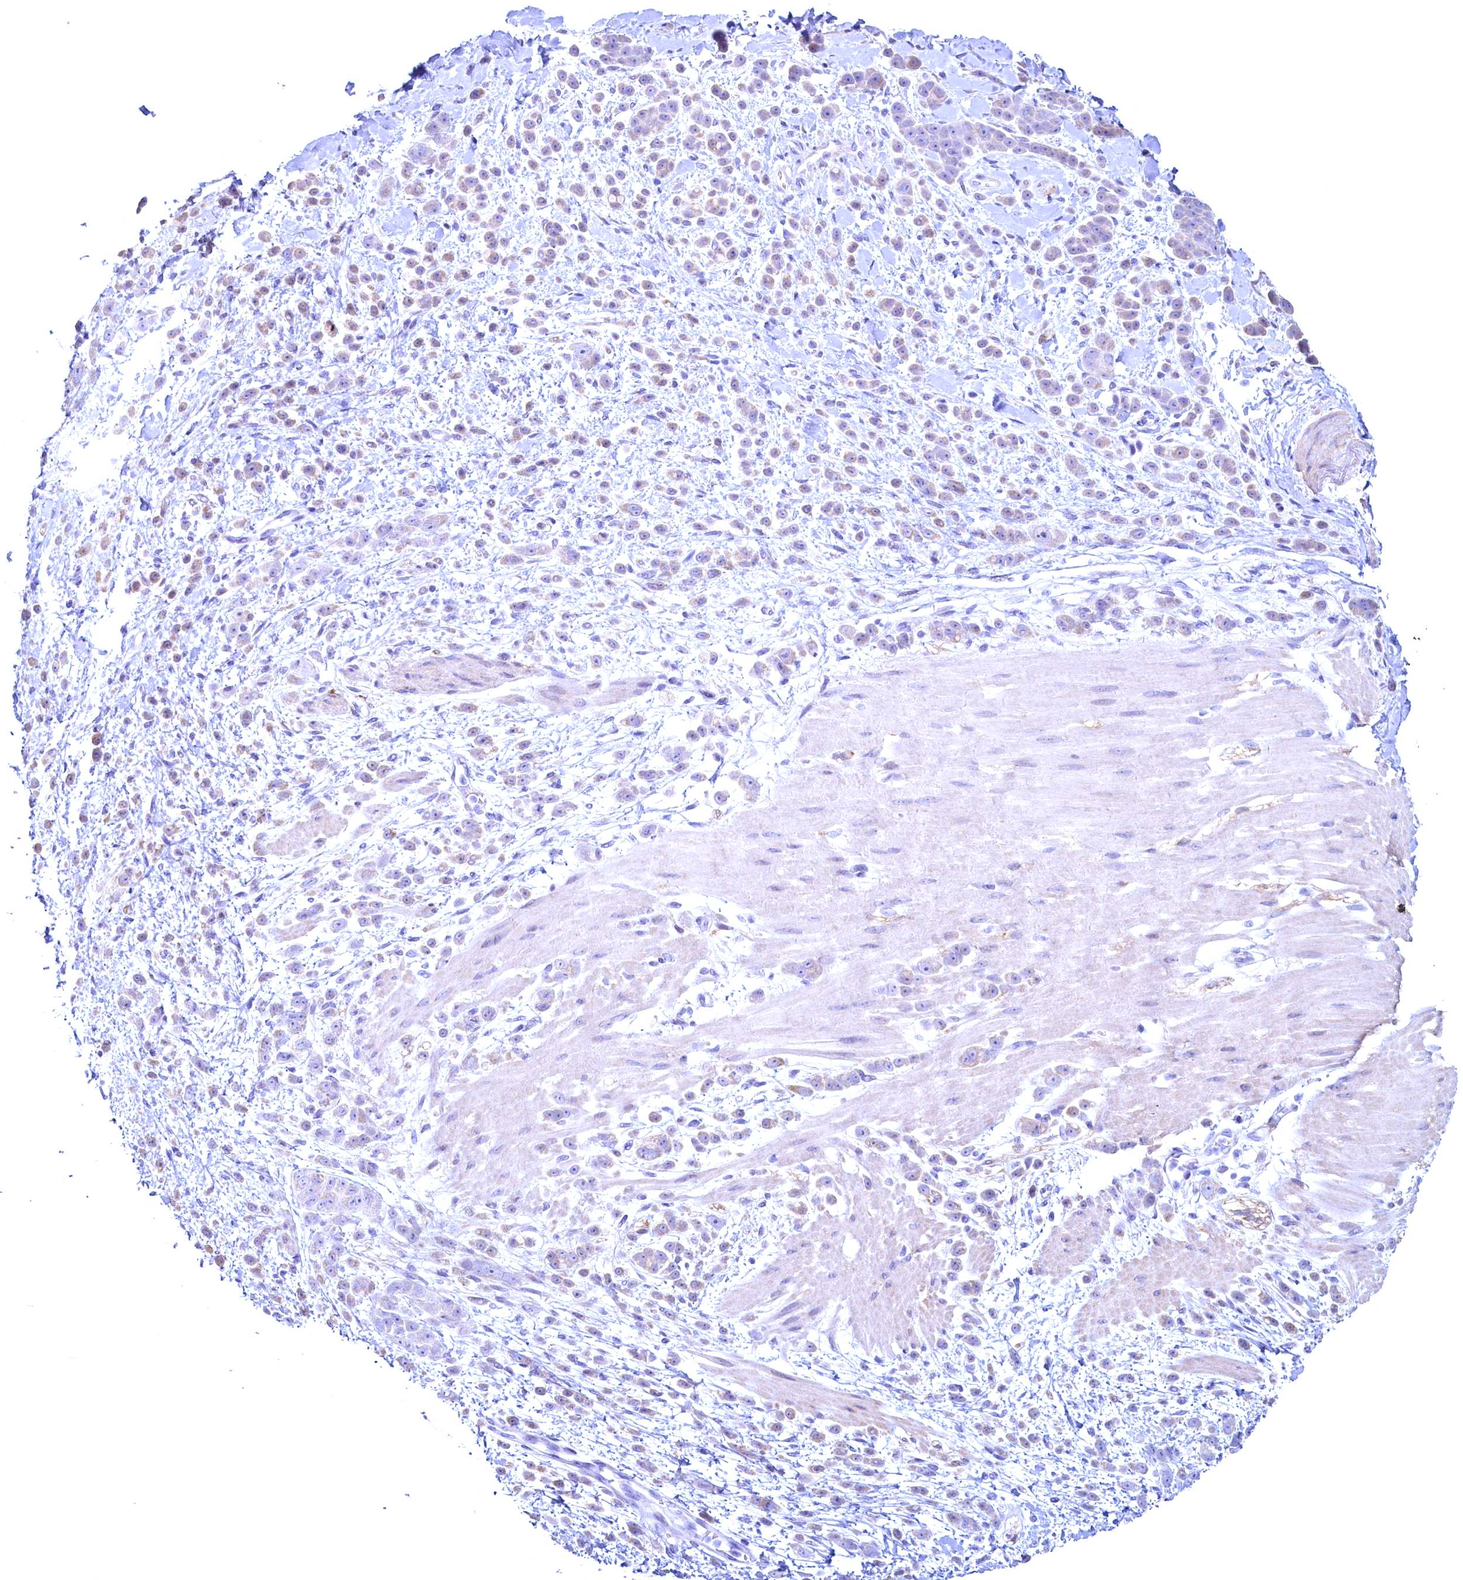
{"staining": {"intensity": "weak", "quantity": "25%-75%", "location": "cytoplasmic/membranous"}, "tissue": "pancreatic cancer", "cell_type": "Tumor cells", "image_type": "cancer", "snomed": [{"axis": "morphology", "description": "Normal tissue, NOS"}, {"axis": "morphology", "description": "Adenocarcinoma, NOS"}, {"axis": "topography", "description": "Pancreas"}], "caption": "Protein expression analysis of pancreatic cancer displays weak cytoplasmic/membranous staining in approximately 25%-75% of tumor cells.", "gene": "MAP1LC3A", "patient": {"sex": "female", "age": 64}}